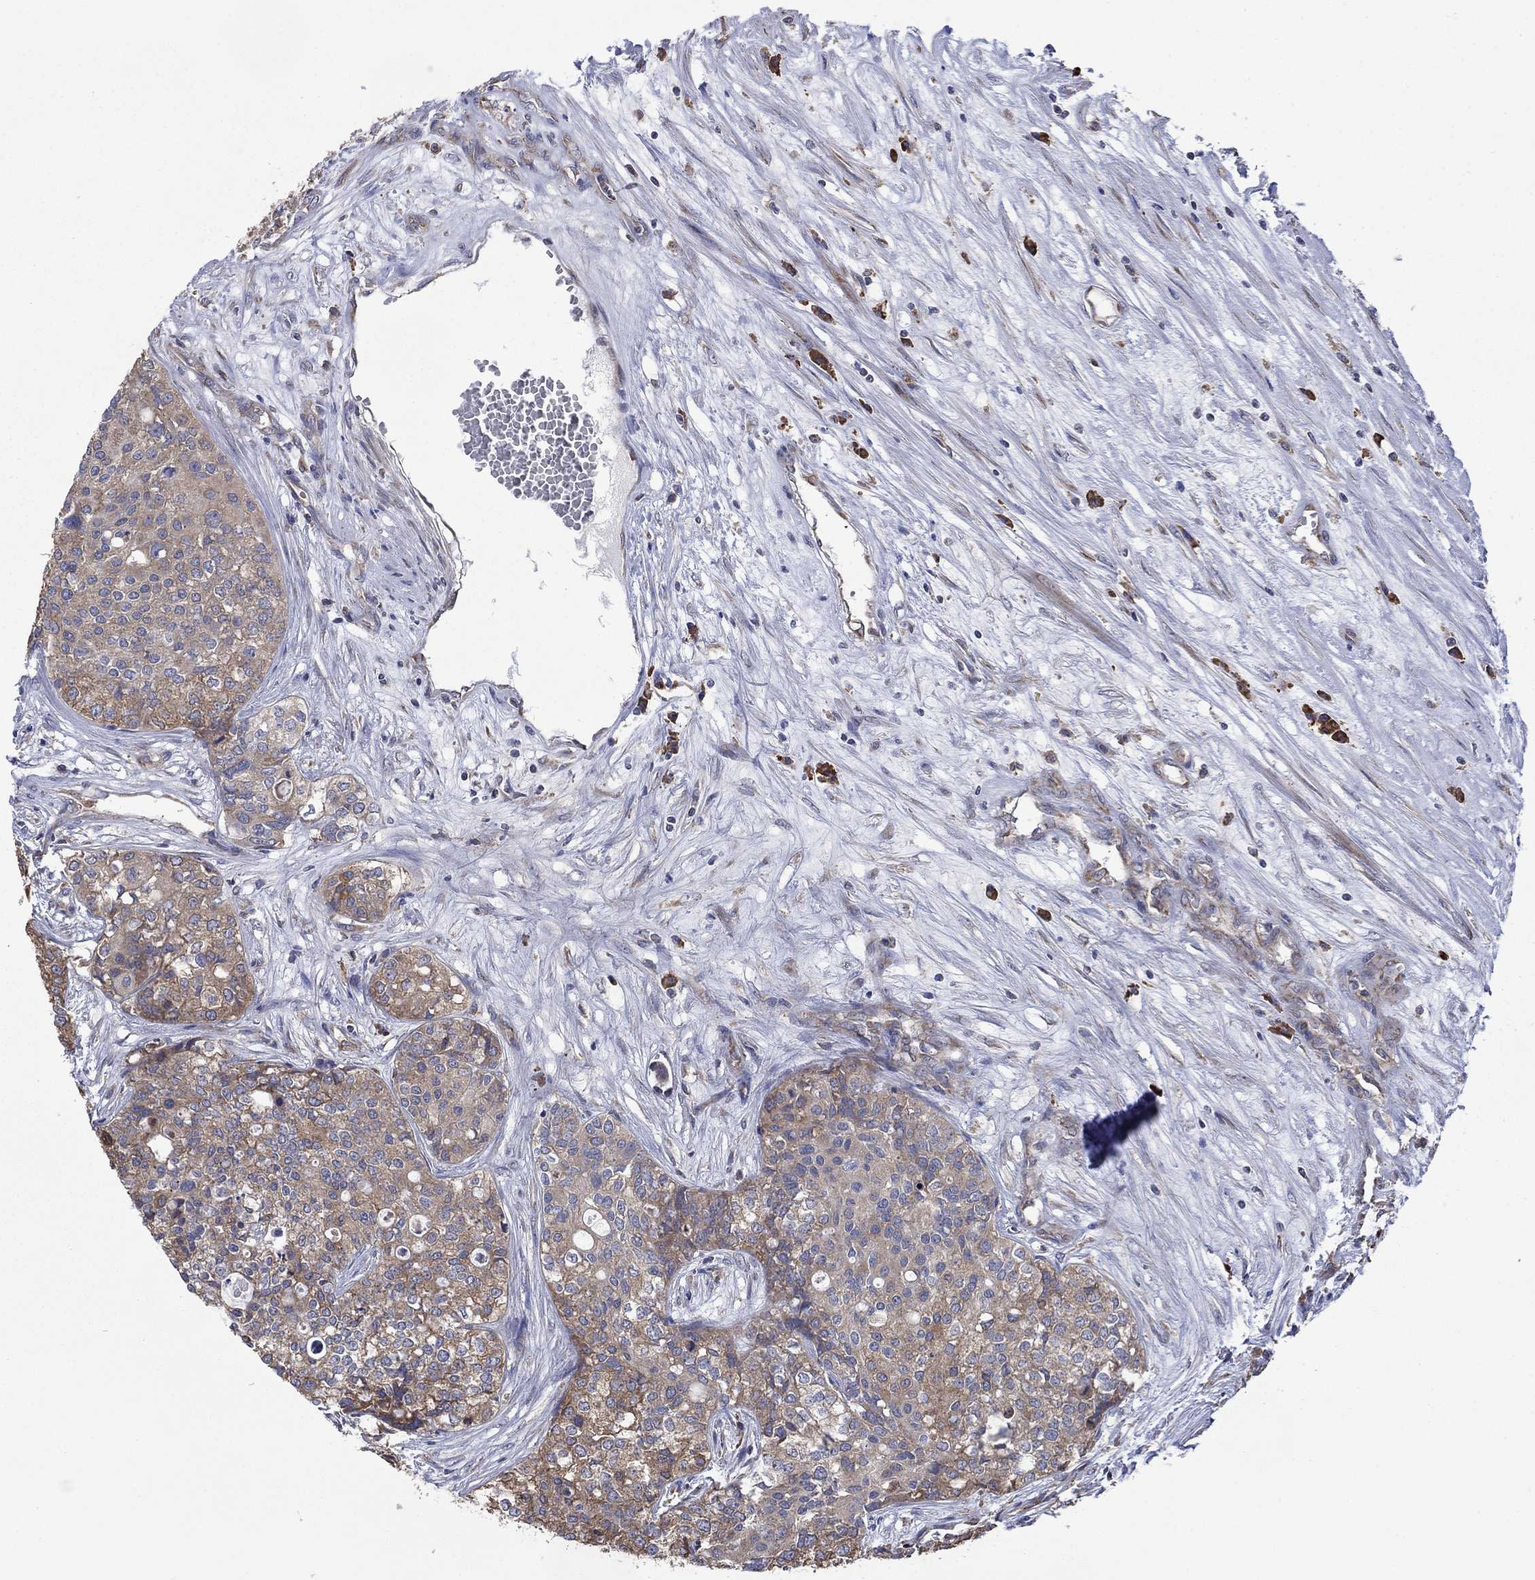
{"staining": {"intensity": "moderate", "quantity": ">75%", "location": "cytoplasmic/membranous"}, "tissue": "carcinoid", "cell_type": "Tumor cells", "image_type": "cancer", "snomed": [{"axis": "morphology", "description": "Carcinoid, malignant, NOS"}, {"axis": "topography", "description": "Colon"}], "caption": "Immunohistochemical staining of carcinoid shows moderate cytoplasmic/membranous protein expression in about >75% of tumor cells. (Brightfield microscopy of DAB IHC at high magnification).", "gene": "FURIN", "patient": {"sex": "male", "age": 81}}